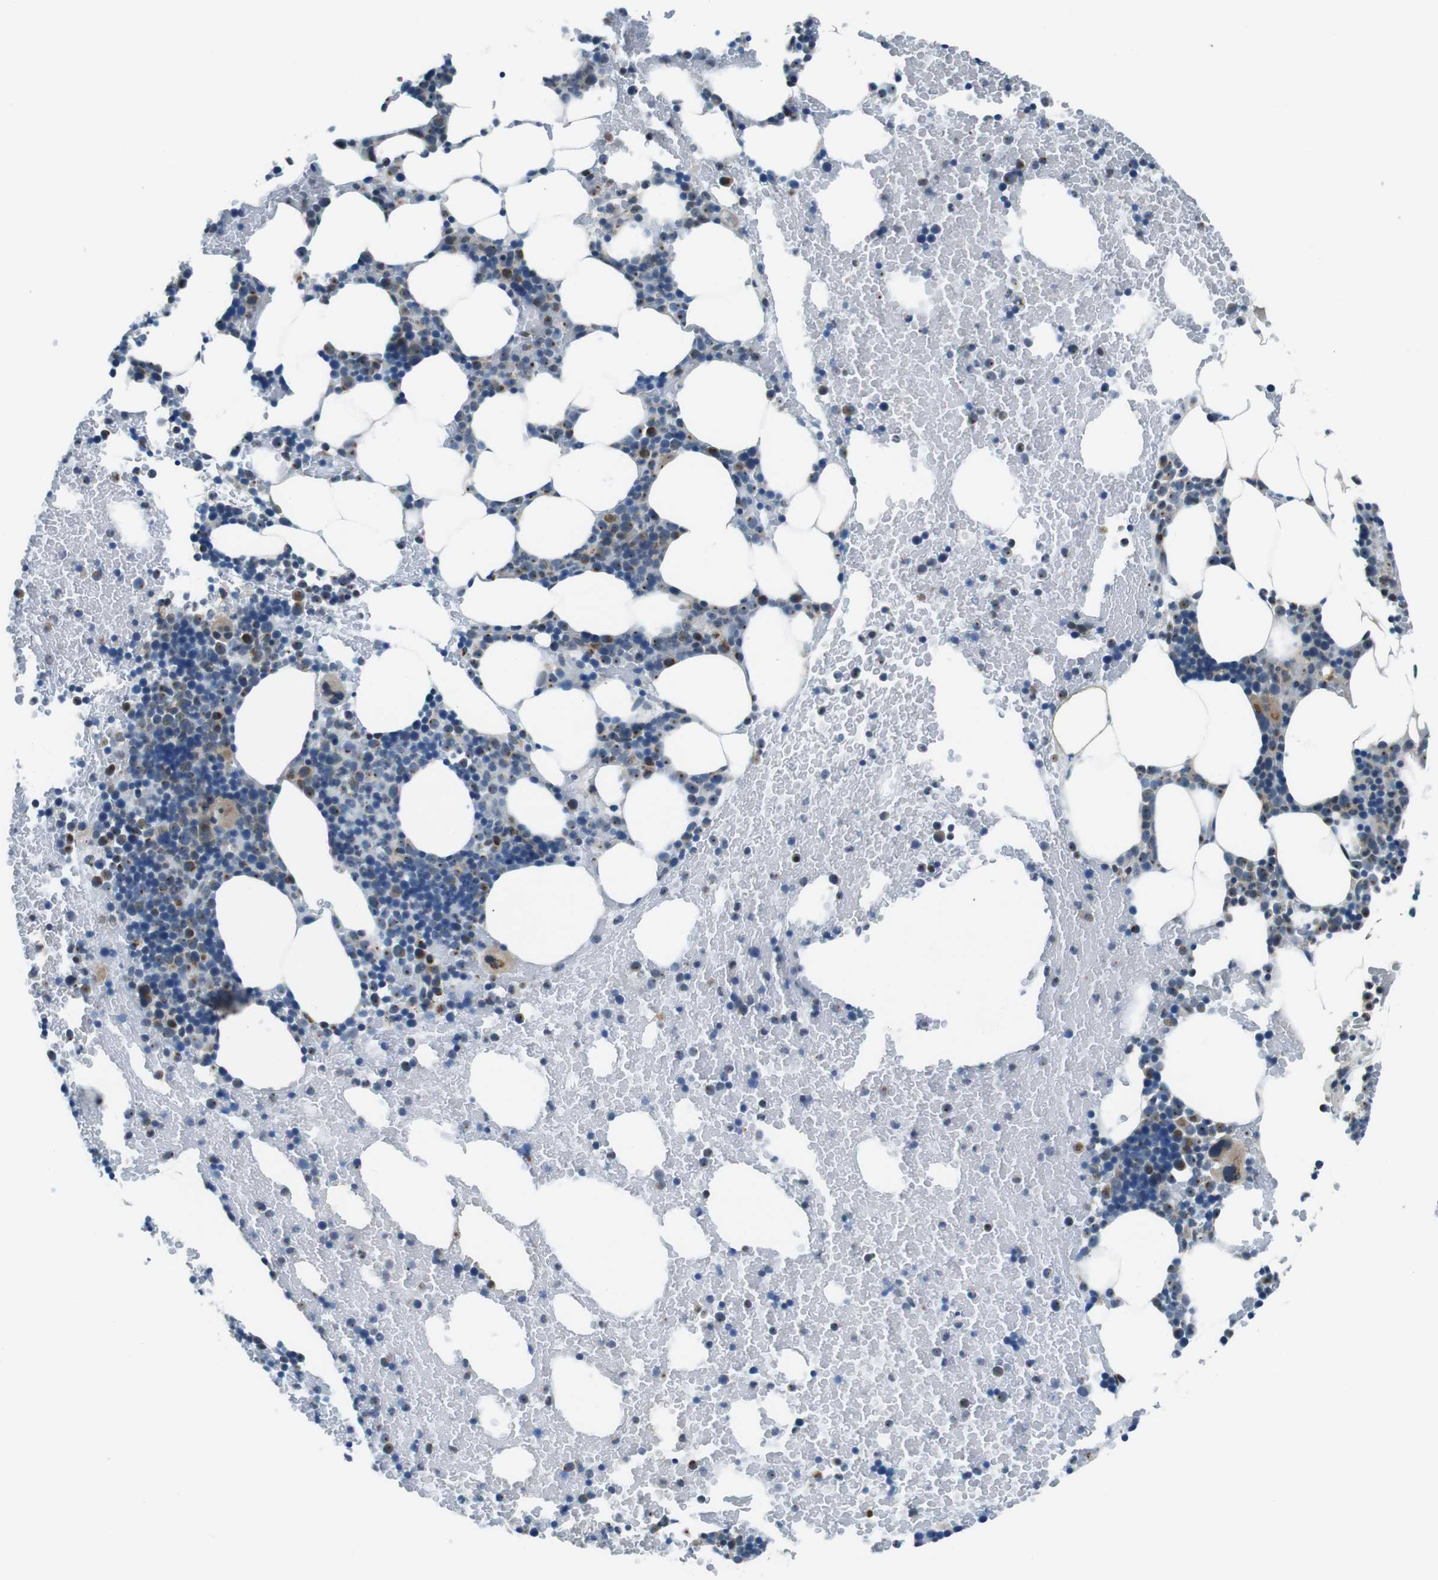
{"staining": {"intensity": "moderate", "quantity": "<25%", "location": "cytoplasmic/membranous"}, "tissue": "bone marrow", "cell_type": "Hematopoietic cells", "image_type": "normal", "snomed": [{"axis": "morphology", "description": "Normal tissue, NOS"}, {"axis": "morphology", "description": "Inflammation, NOS"}, {"axis": "topography", "description": "Bone marrow"}], "caption": "Brown immunohistochemical staining in benign bone marrow exhibits moderate cytoplasmic/membranous staining in about <25% of hematopoietic cells. (Brightfield microscopy of DAB IHC at high magnification).", "gene": "LRP5", "patient": {"sex": "female", "age": 70}}